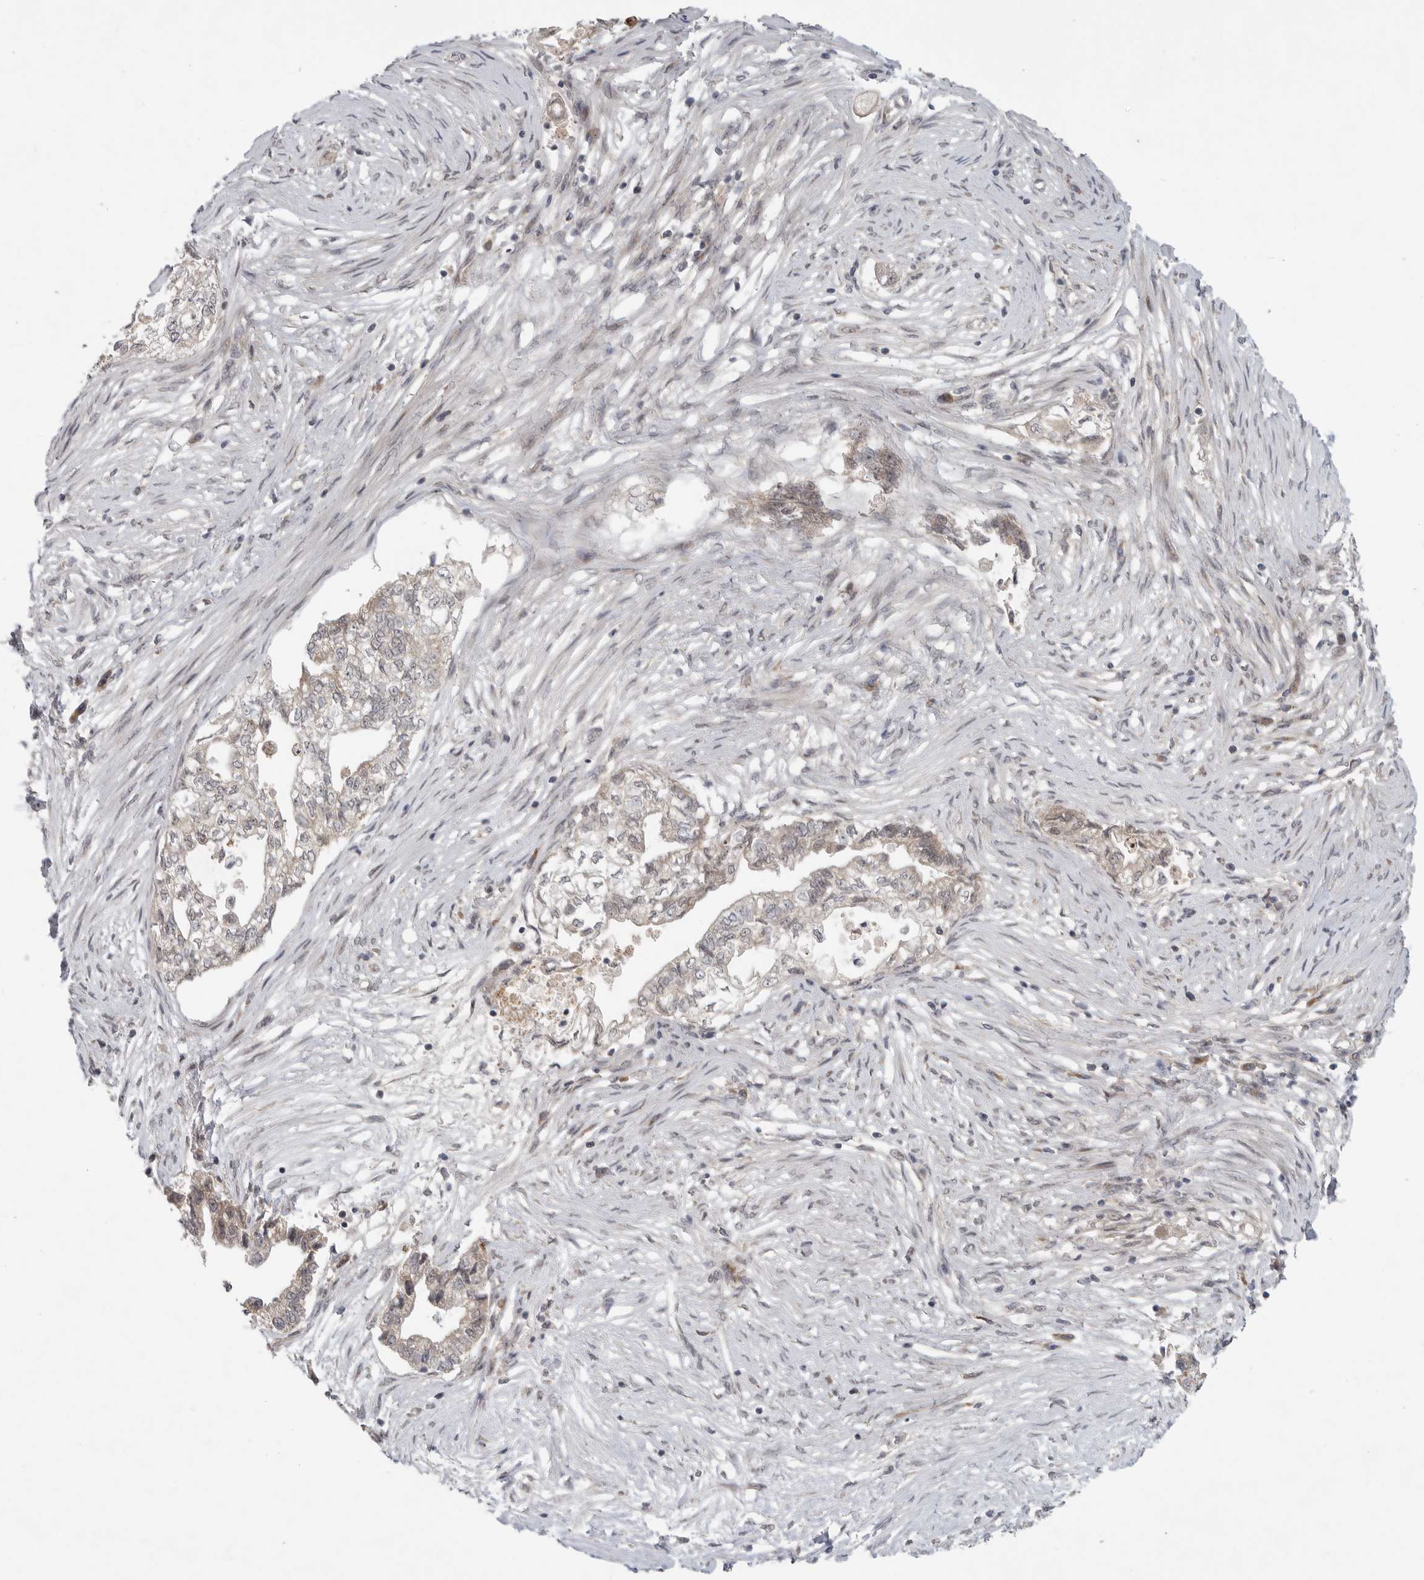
{"staining": {"intensity": "weak", "quantity": "<25%", "location": "cytoplasmic/membranous"}, "tissue": "pancreatic cancer", "cell_type": "Tumor cells", "image_type": "cancer", "snomed": [{"axis": "morphology", "description": "Adenocarcinoma, NOS"}, {"axis": "topography", "description": "Pancreas"}], "caption": "Tumor cells are negative for protein expression in human adenocarcinoma (pancreatic).", "gene": "FBXO43", "patient": {"sex": "male", "age": 72}}